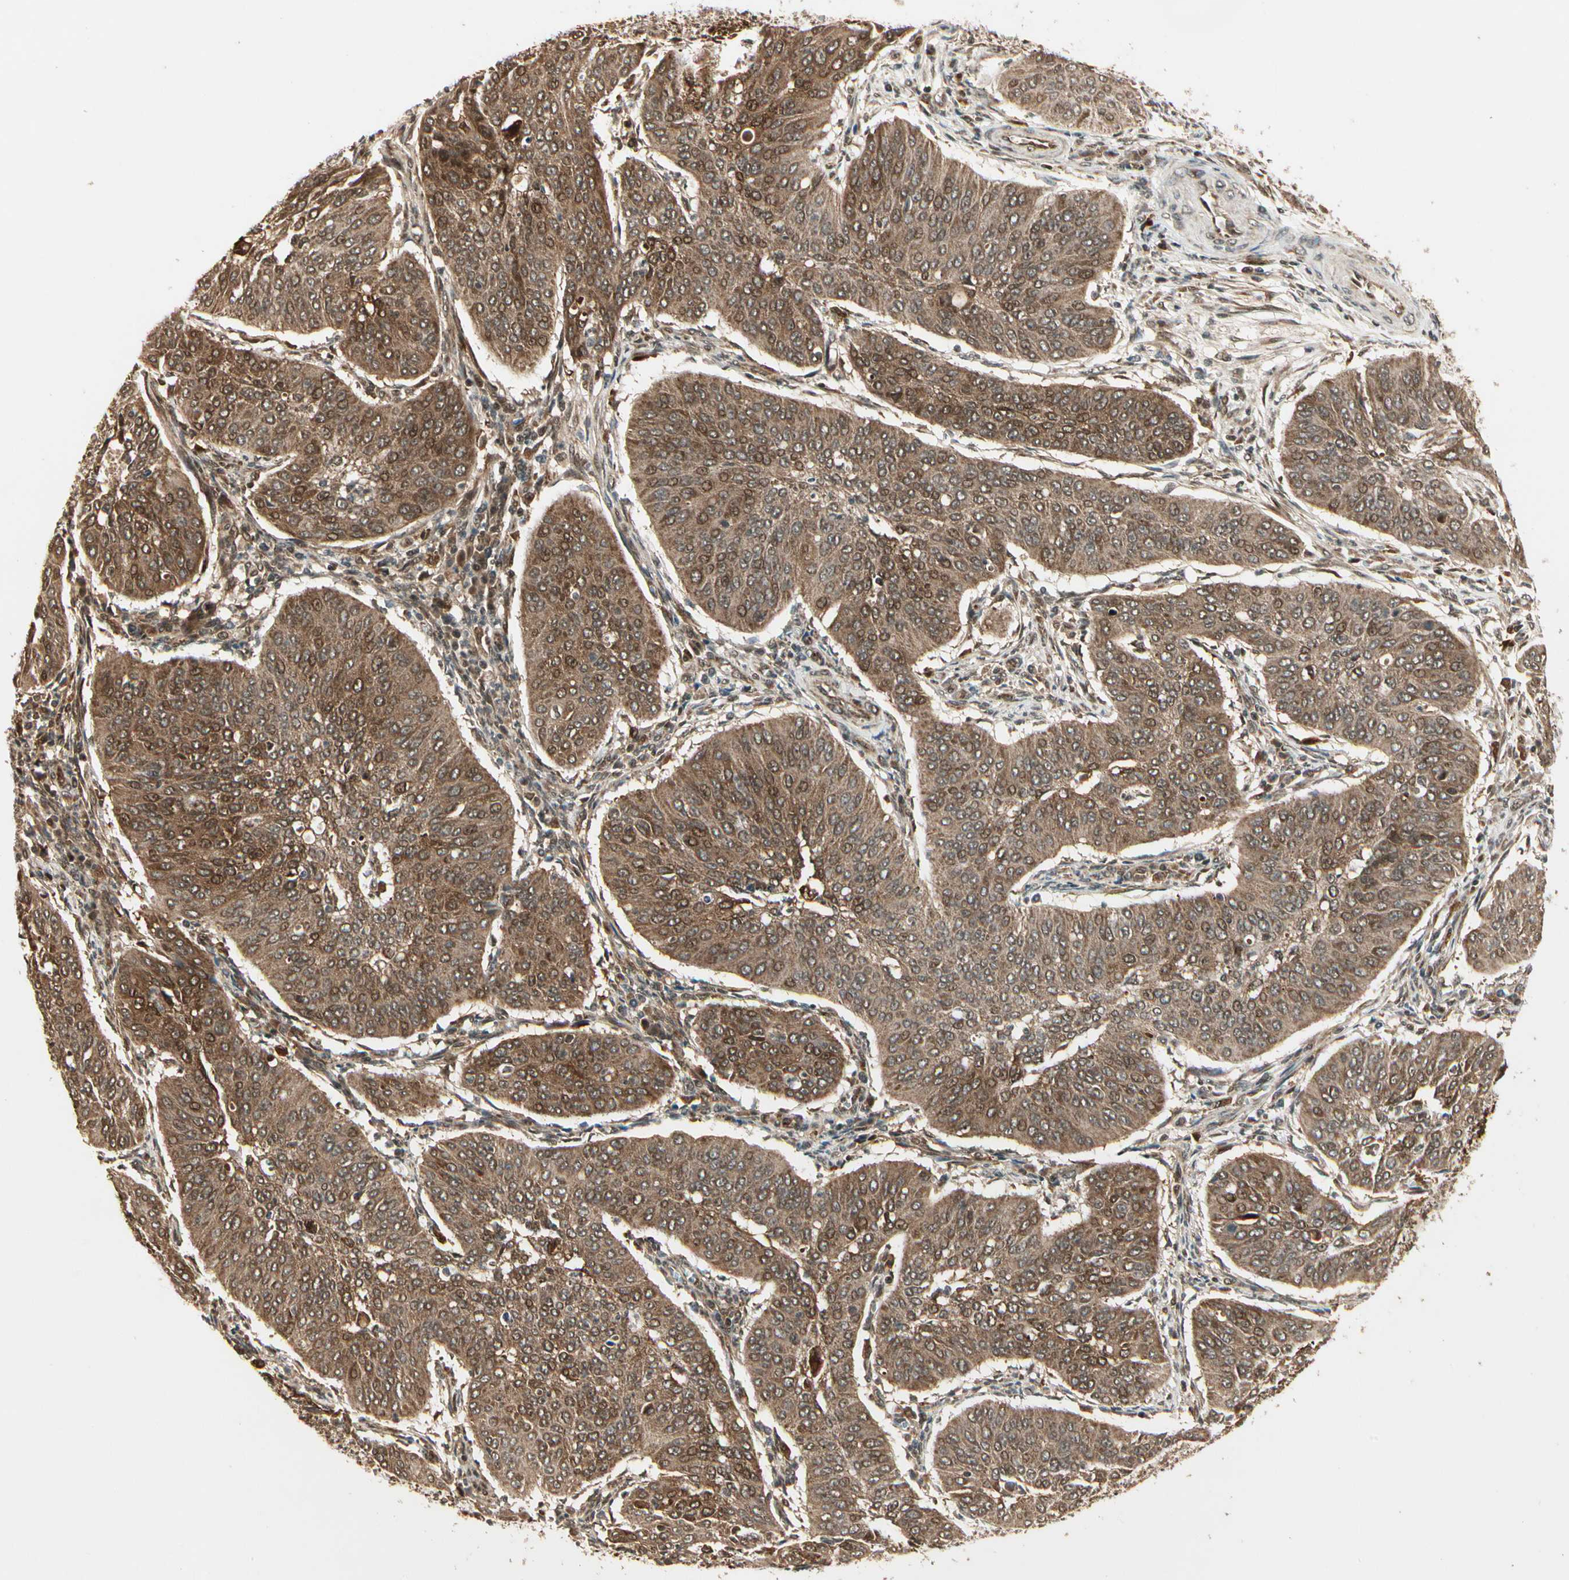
{"staining": {"intensity": "moderate", "quantity": ">75%", "location": "cytoplasmic/membranous"}, "tissue": "cervical cancer", "cell_type": "Tumor cells", "image_type": "cancer", "snomed": [{"axis": "morphology", "description": "Normal tissue, NOS"}, {"axis": "morphology", "description": "Squamous cell carcinoma, NOS"}, {"axis": "topography", "description": "Cervix"}], "caption": "The photomicrograph demonstrates immunohistochemical staining of cervical squamous cell carcinoma. There is moderate cytoplasmic/membranous expression is identified in about >75% of tumor cells. The staining was performed using DAB to visualize the protein expression in brown, while the nuclei were stained in blue with hematoxylin (Magnification: 20x).", "gene": "GLUL", "patient": {"sex": "female", "age": 39}}